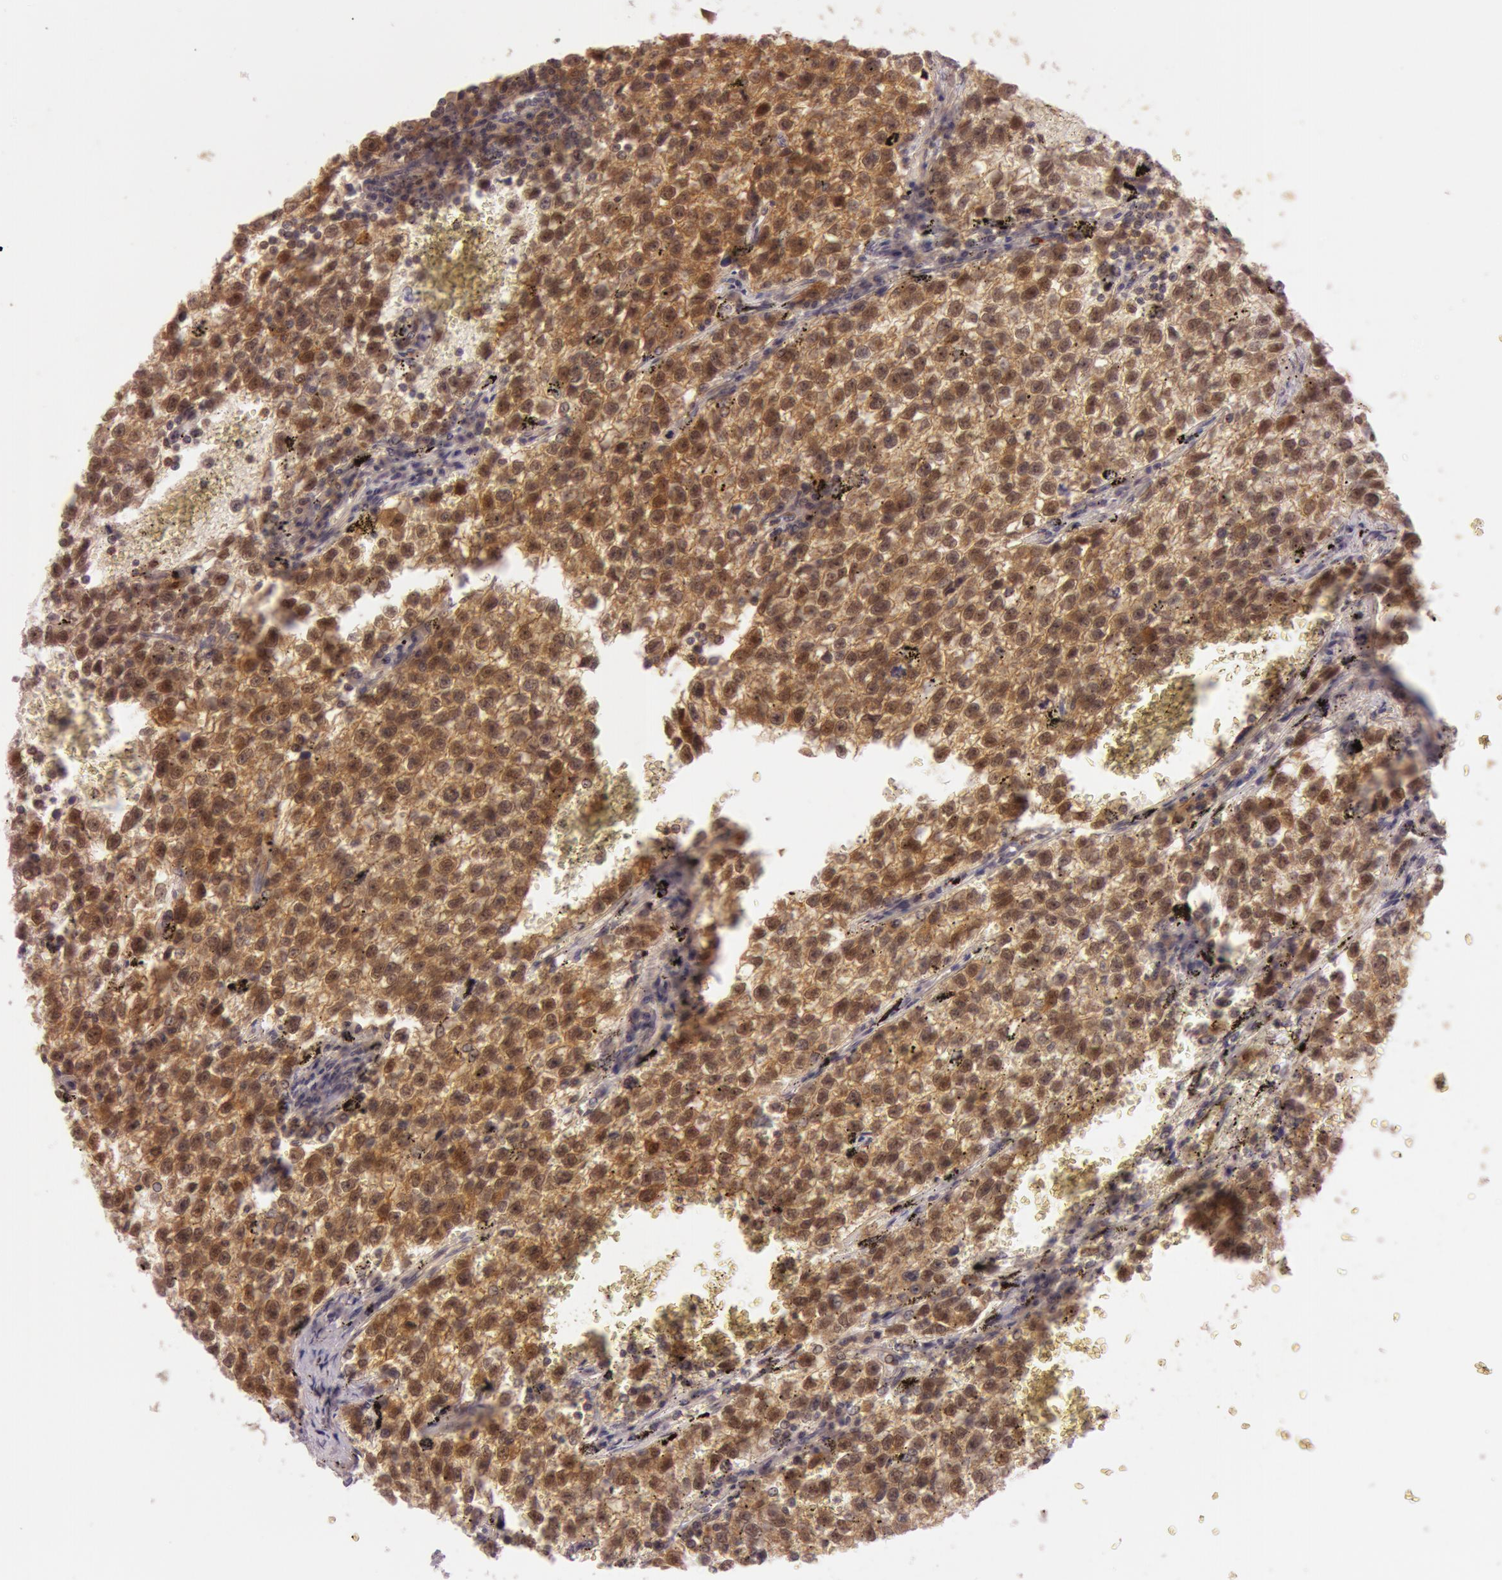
{"staining": {"intensity": "strong", "quantity": ">75%", "location": "cytoplasmic/membranous"}, "tissue": "testis cancer", "cell_type": "Tumor cells", "image_type": "cancer", "snomed": [{"axis": "morphology", "description": "Seminoma, NOS"}, {"axis": "topography", "description": "Testis"}], "caption": "About >75% of tumor cells in testis cancer display strong cytoplasmic/membranous protein staining as visualized by brown immunohistochemical staining.", "gene": "ATG2B", "patient": {"sex": "male", "age": 35}}